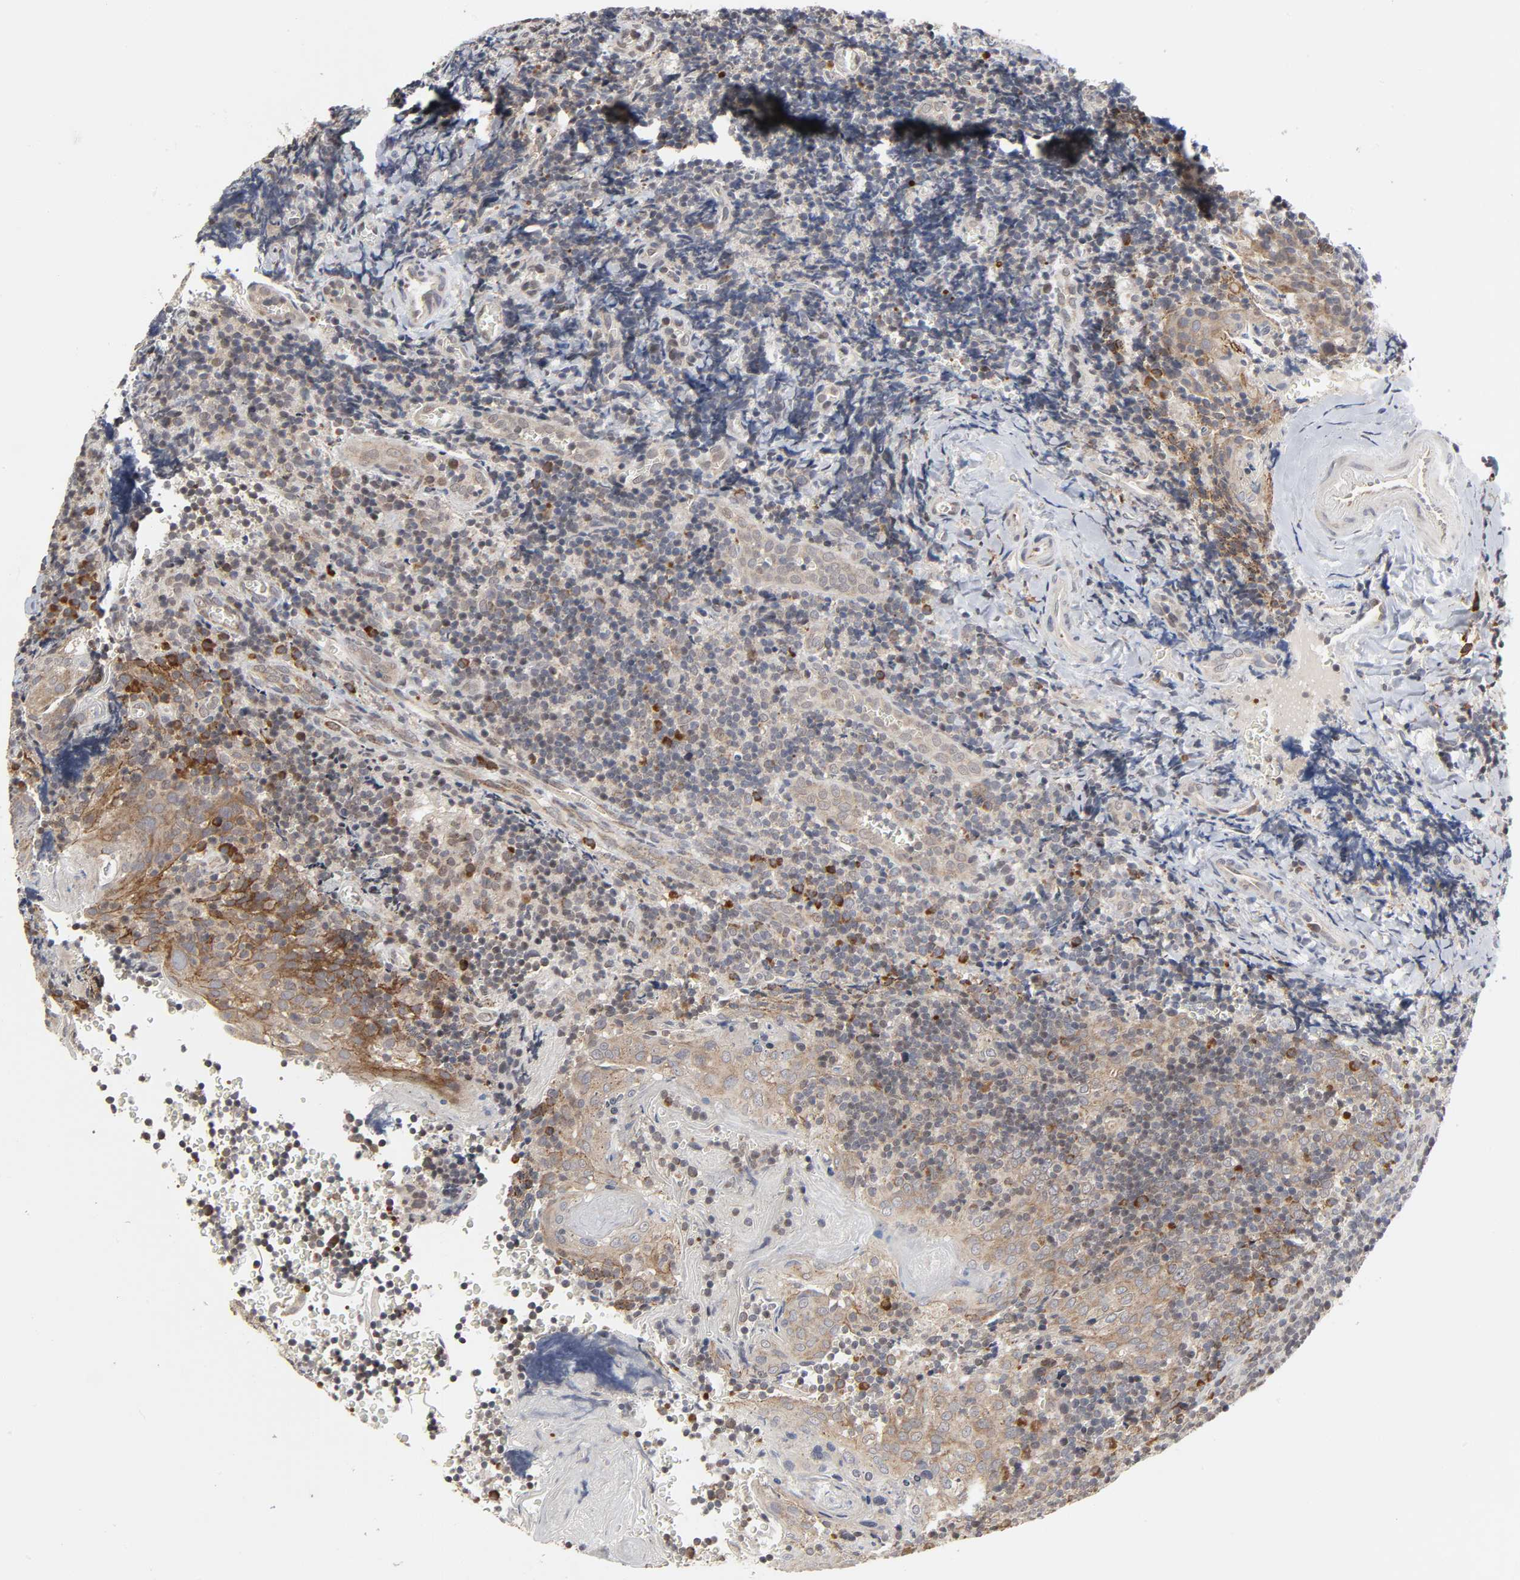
{"staining": {"intensity": "moderate", "quantity": ">75%", "location": "cytoplasmic/membranous"}, "tissue": "tonsil", "cell_type": "Germinal center cells", "image_type": "normal", "snomed": [{"axis": "morphology", "description": "Normal tissue, NOS"}, {"axis": "topography", "description": "Tonsil"}], "caption": "IHC histopathology image of normal tonsil: tonsil stained using IHC reveals medium levels of moderate protein expression localized specifically in the cytoplasmic/membranous of germinal center cells, appearing as a cytoplasmic/membranous brown color.", "gene": "SLC30A9", "patient": {"sex": "male", "age": 20}}